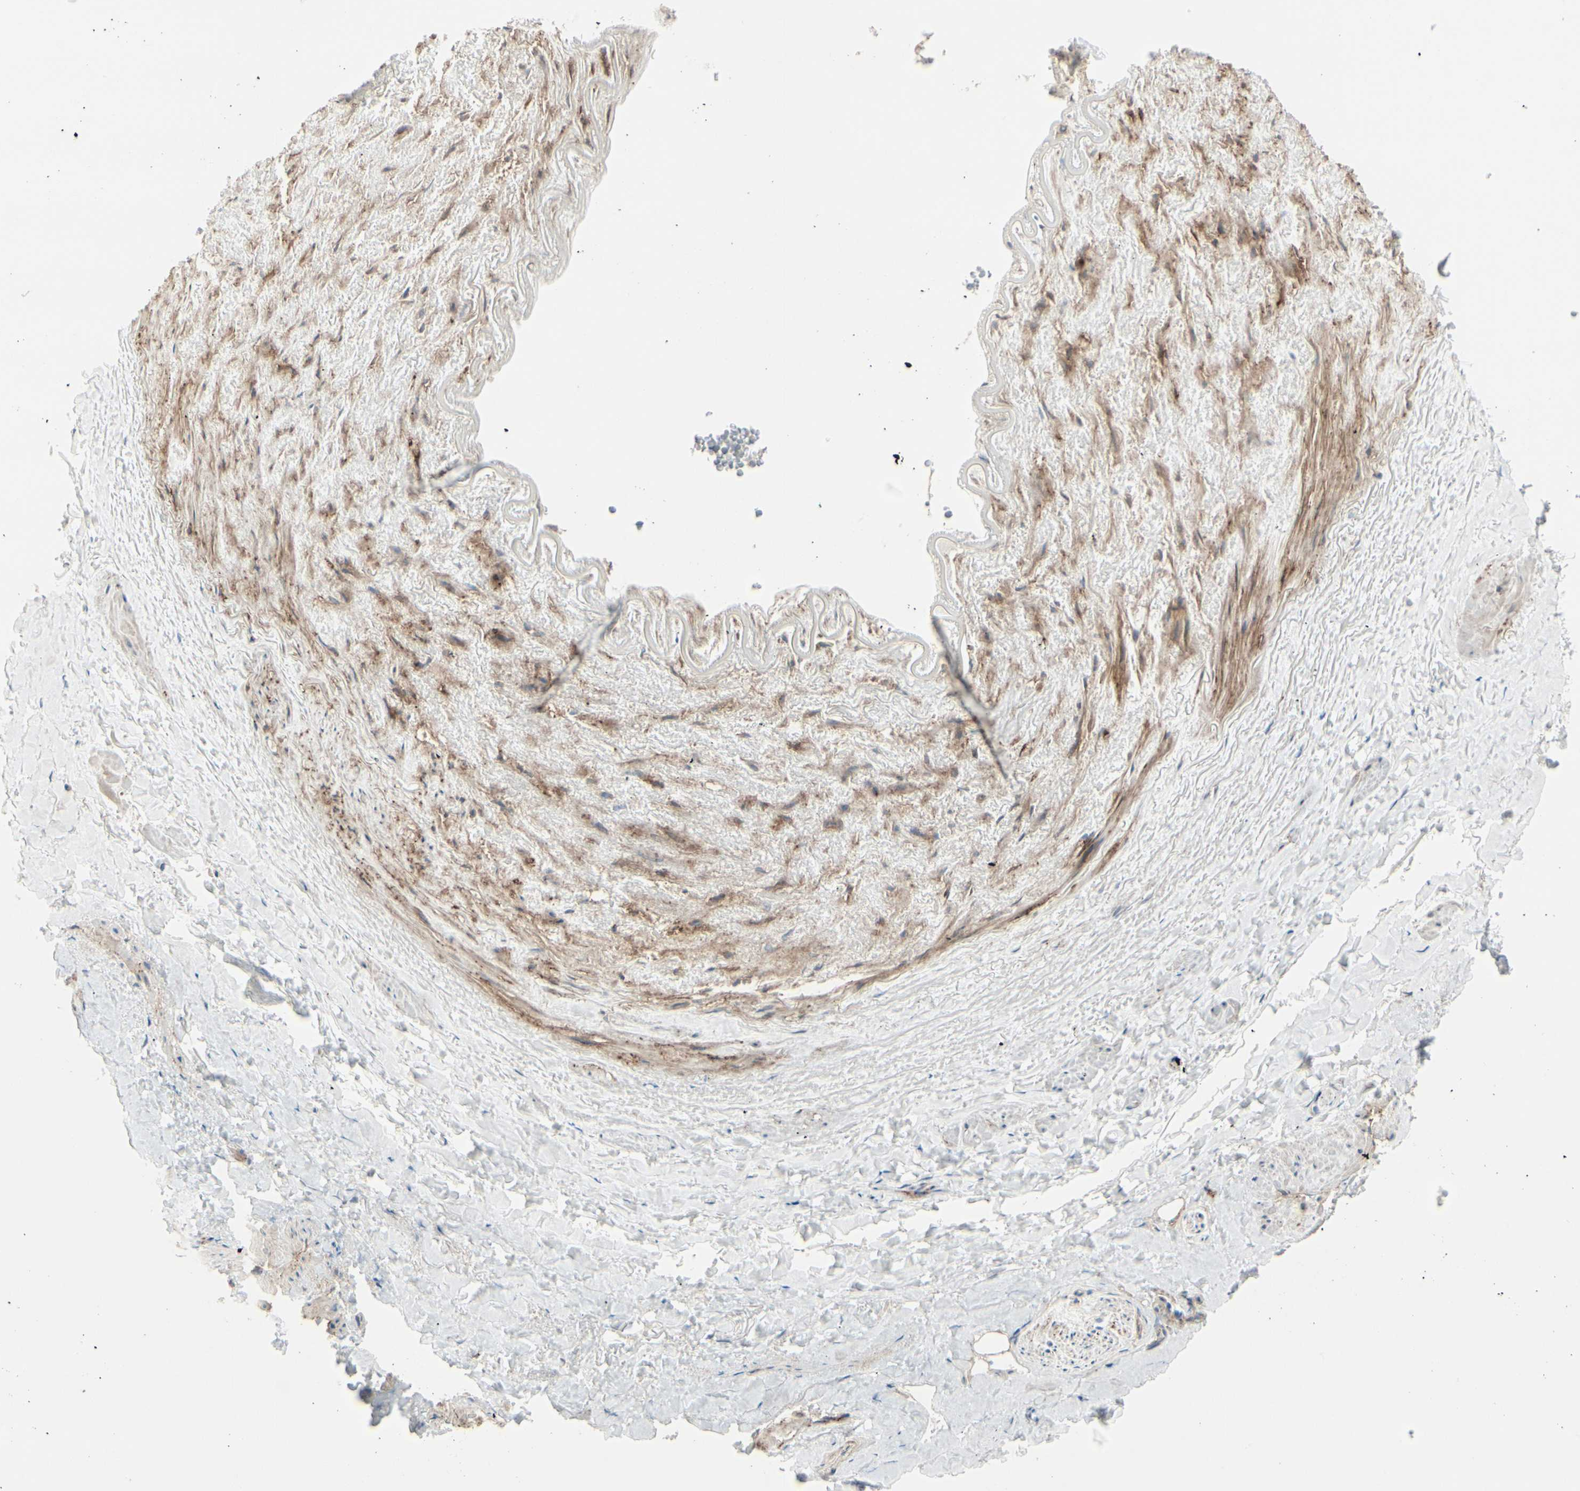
{"staining": {"intensity": "weak", "quantity": ">75%", "location": "cytoplasmic/membranous"}, "tissue": "soft tissue", "cell_type": "Fibroblasts", "image_type": "normal", "snomed": [{"axis": "morphology", "description": "Normal tissue, NOS"}, {"axis": "topography", "description": "Peripheral nerve tissue"}], "caption": "A brown stain highlights weak cytoplasmic/membranous staining of a protein in fibroblasts of unremarkable human soft tissue.", "gene": "CACNA2D1", "patient": {"sex": "male", "age": 70}}